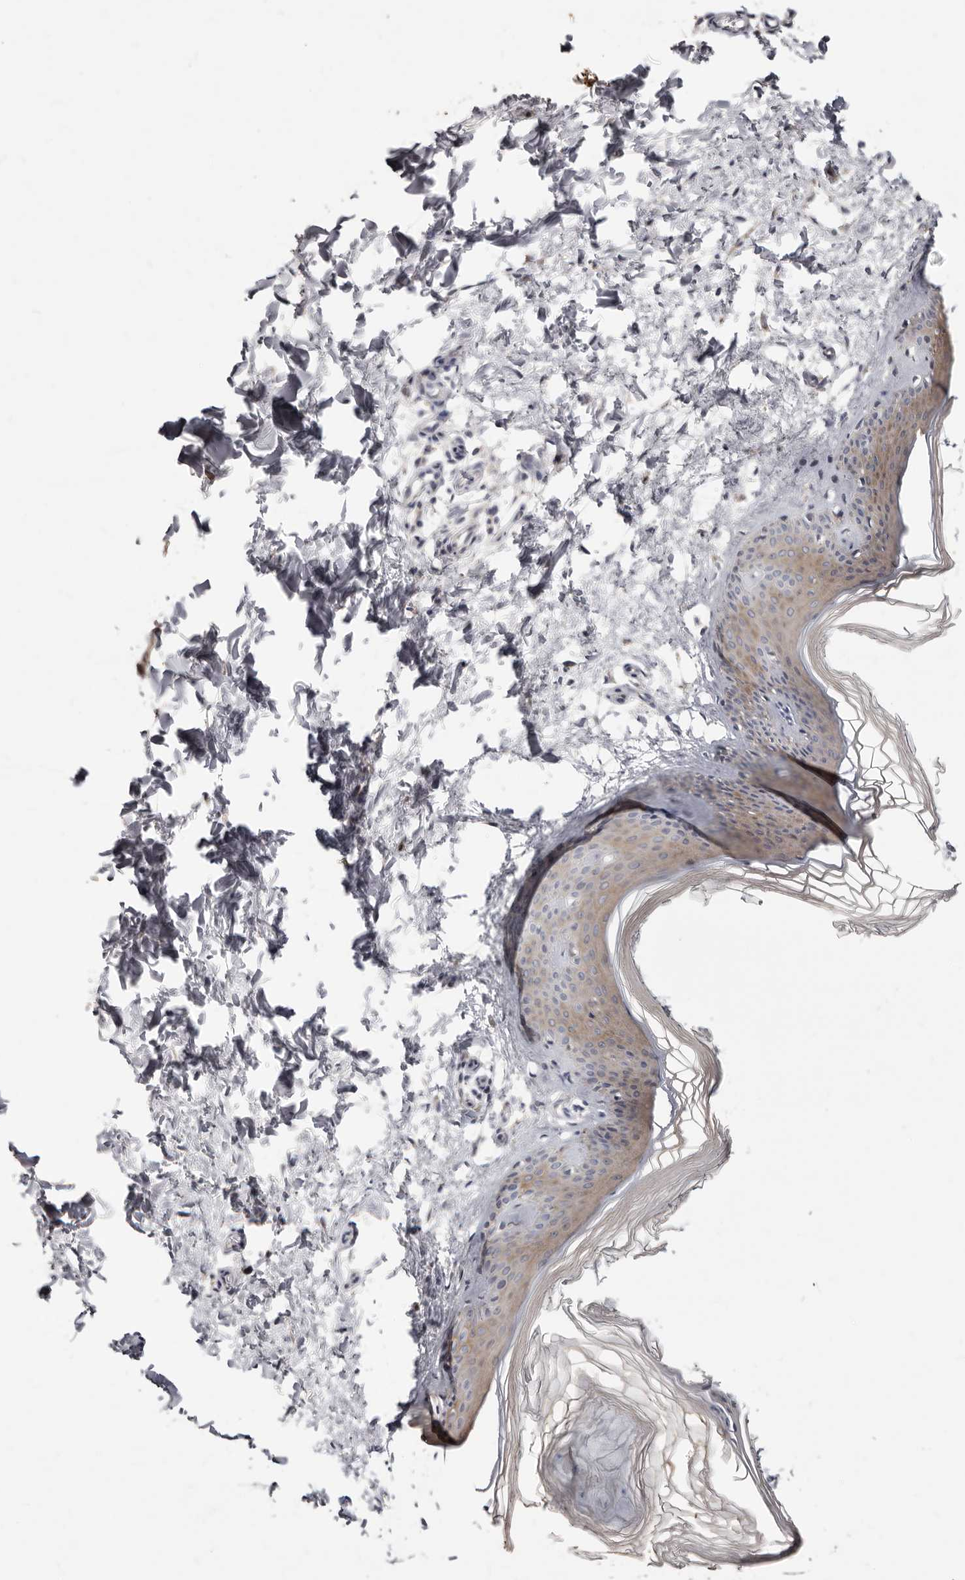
{"staining": {"intensity": "negative", "quantity": "none", "location": "none"}, "tissue": "skin", "cell_type": "Fibroblasts", "image_type": "normal", "snomed": [{"axis": "morphology", "description": "Normal tissue, NOS"}, {"axis": "topography", "description": "Skin"}], "caption": "DAB (3,3'-diaminobenzidine) immunohistochemical staining of normal human skin reveals no significant staining in fibroblasts. (DAB immunohistochemistry, high magnification).", "gene": "KLHL4", "patient": {"sex": "female", "age": 27}}